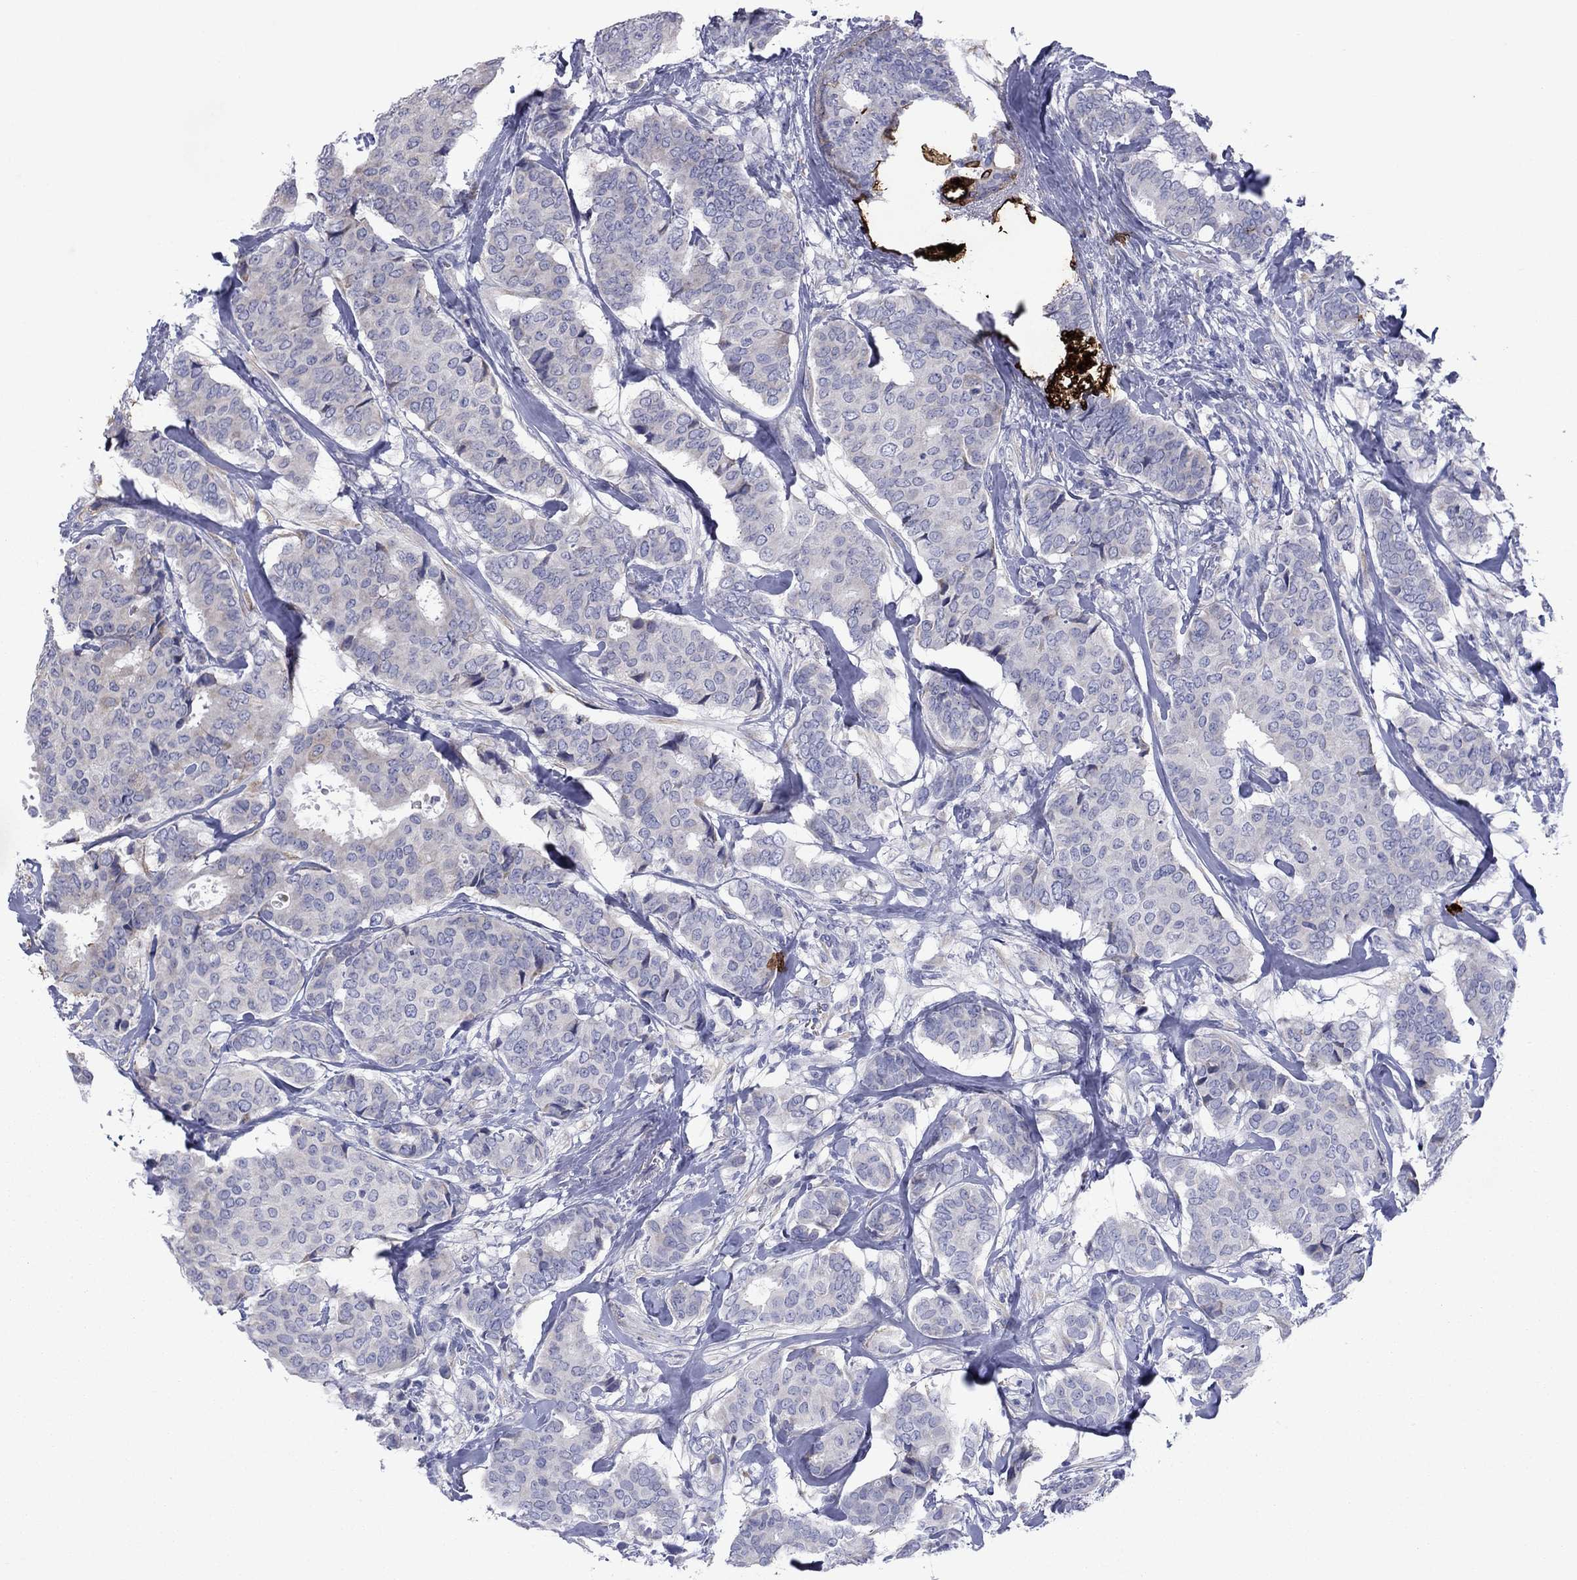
{"staining": {"intensity": "negative", "quantity": "none", "location": "none"}, "tissue": "breast cancer", "cell_type": "Tumor cells", "image_type": "cancer", "snomed": [{"axis": "morphology", "description": "Duct carcinoma"}, {"axis": "topography", "description": "Breast"}], "caption": "Breast cancer (intraductal carcinoma) stained for a protein using IHC shows no expression tumor cells.", "gene": "TMPRSS11A", "patient": {"sex": "female", "age": 75}}